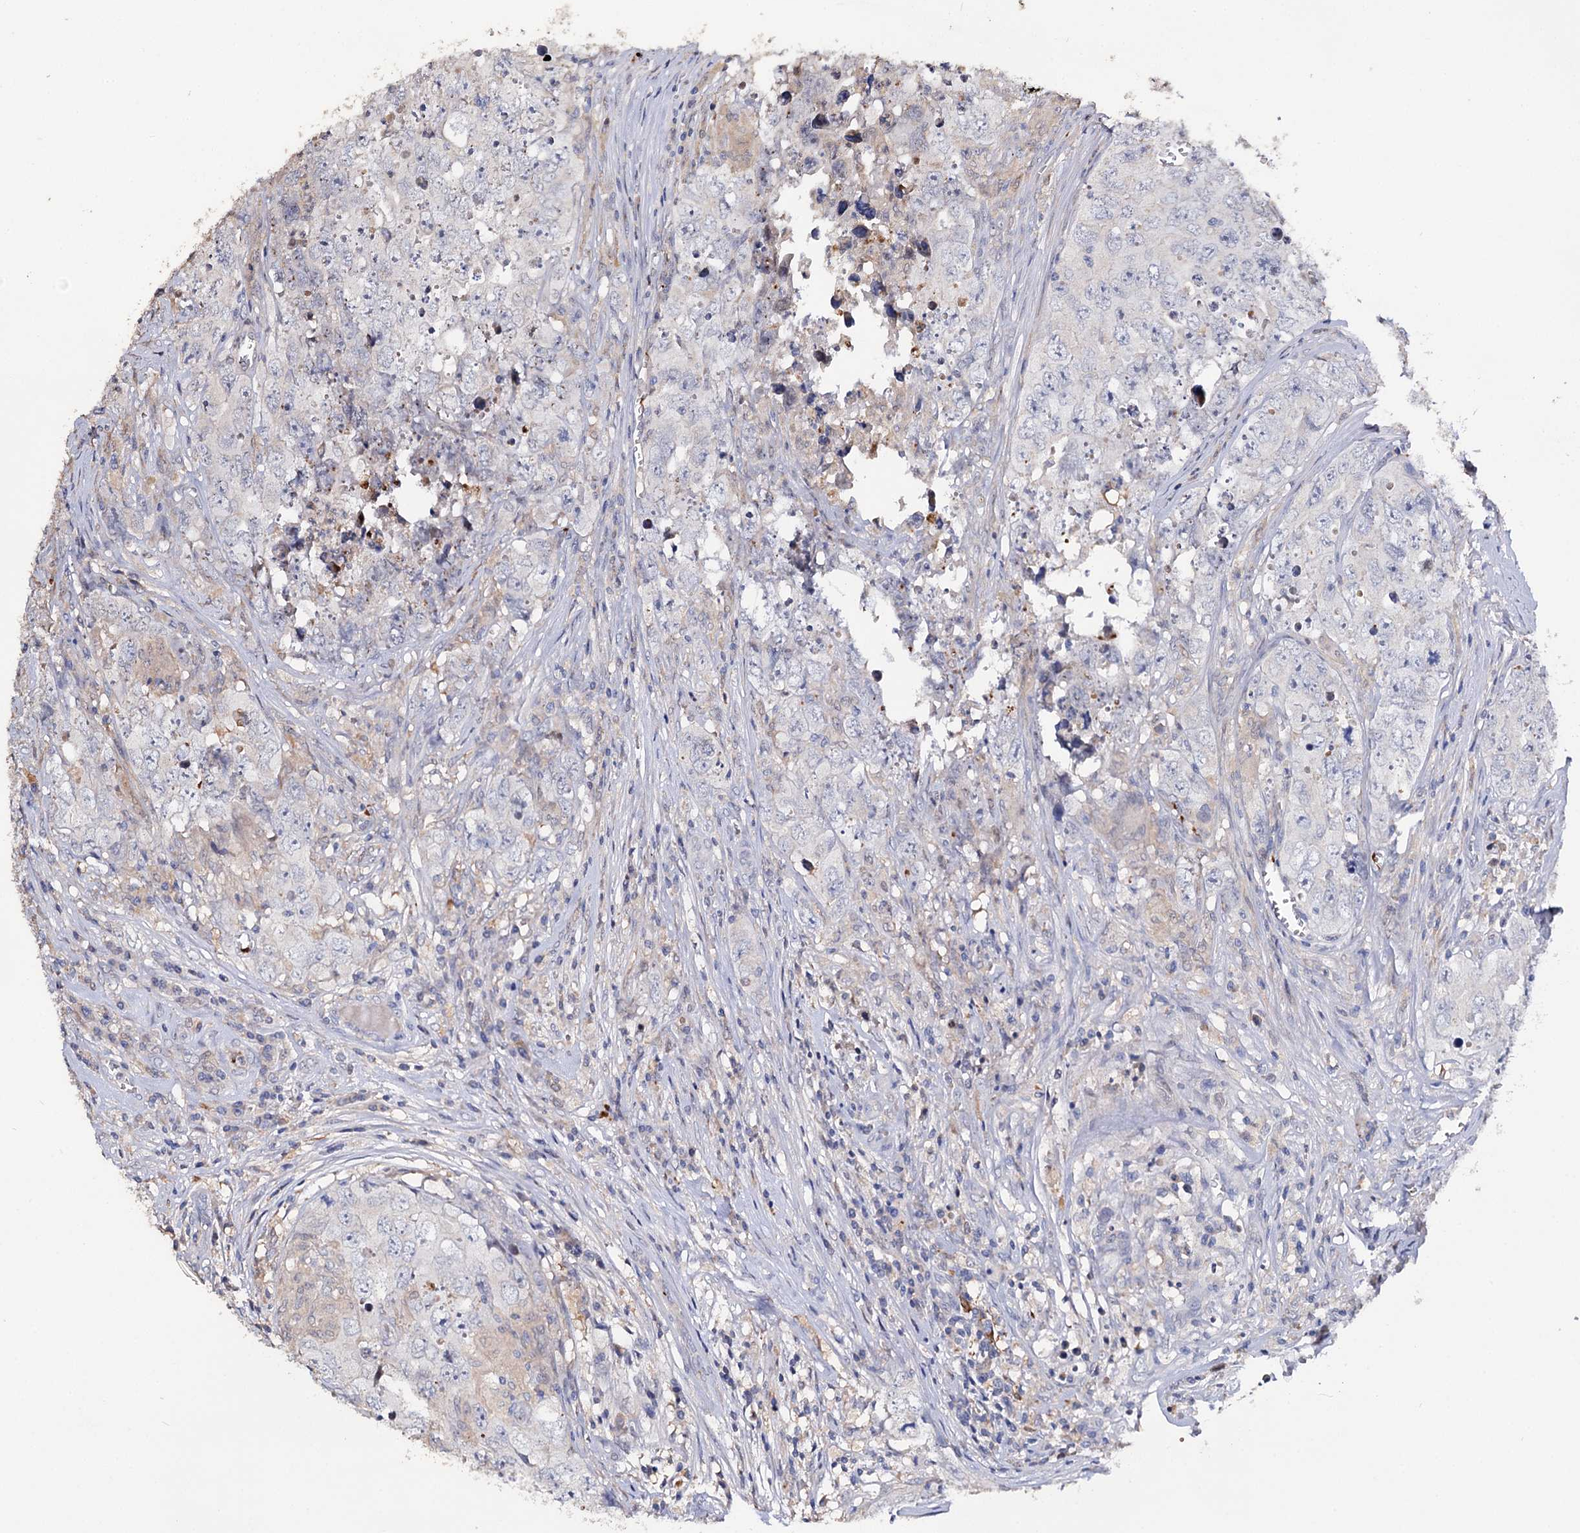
{"staining": {"intensity": "negative", "quantity": "none", "location": "none"}, "tissue": "testis cancer", "cell_type": "Tumor cells", "image_type": "cancer", "snomed": [{"axis": "morphology", "description": "Seminoma, NOS"}, {"axis": "morphology", "description": "Carcinoma, Embryonal, NOS"}, {"axis": "topography", "description": "Testis"}], "caption": "DAB immunohistochemical staining of human testis cancer demonstrates no significant staining in tumor cells.", "gene": "DNAH6", "patient": {"sex": "male", "age": 43}}